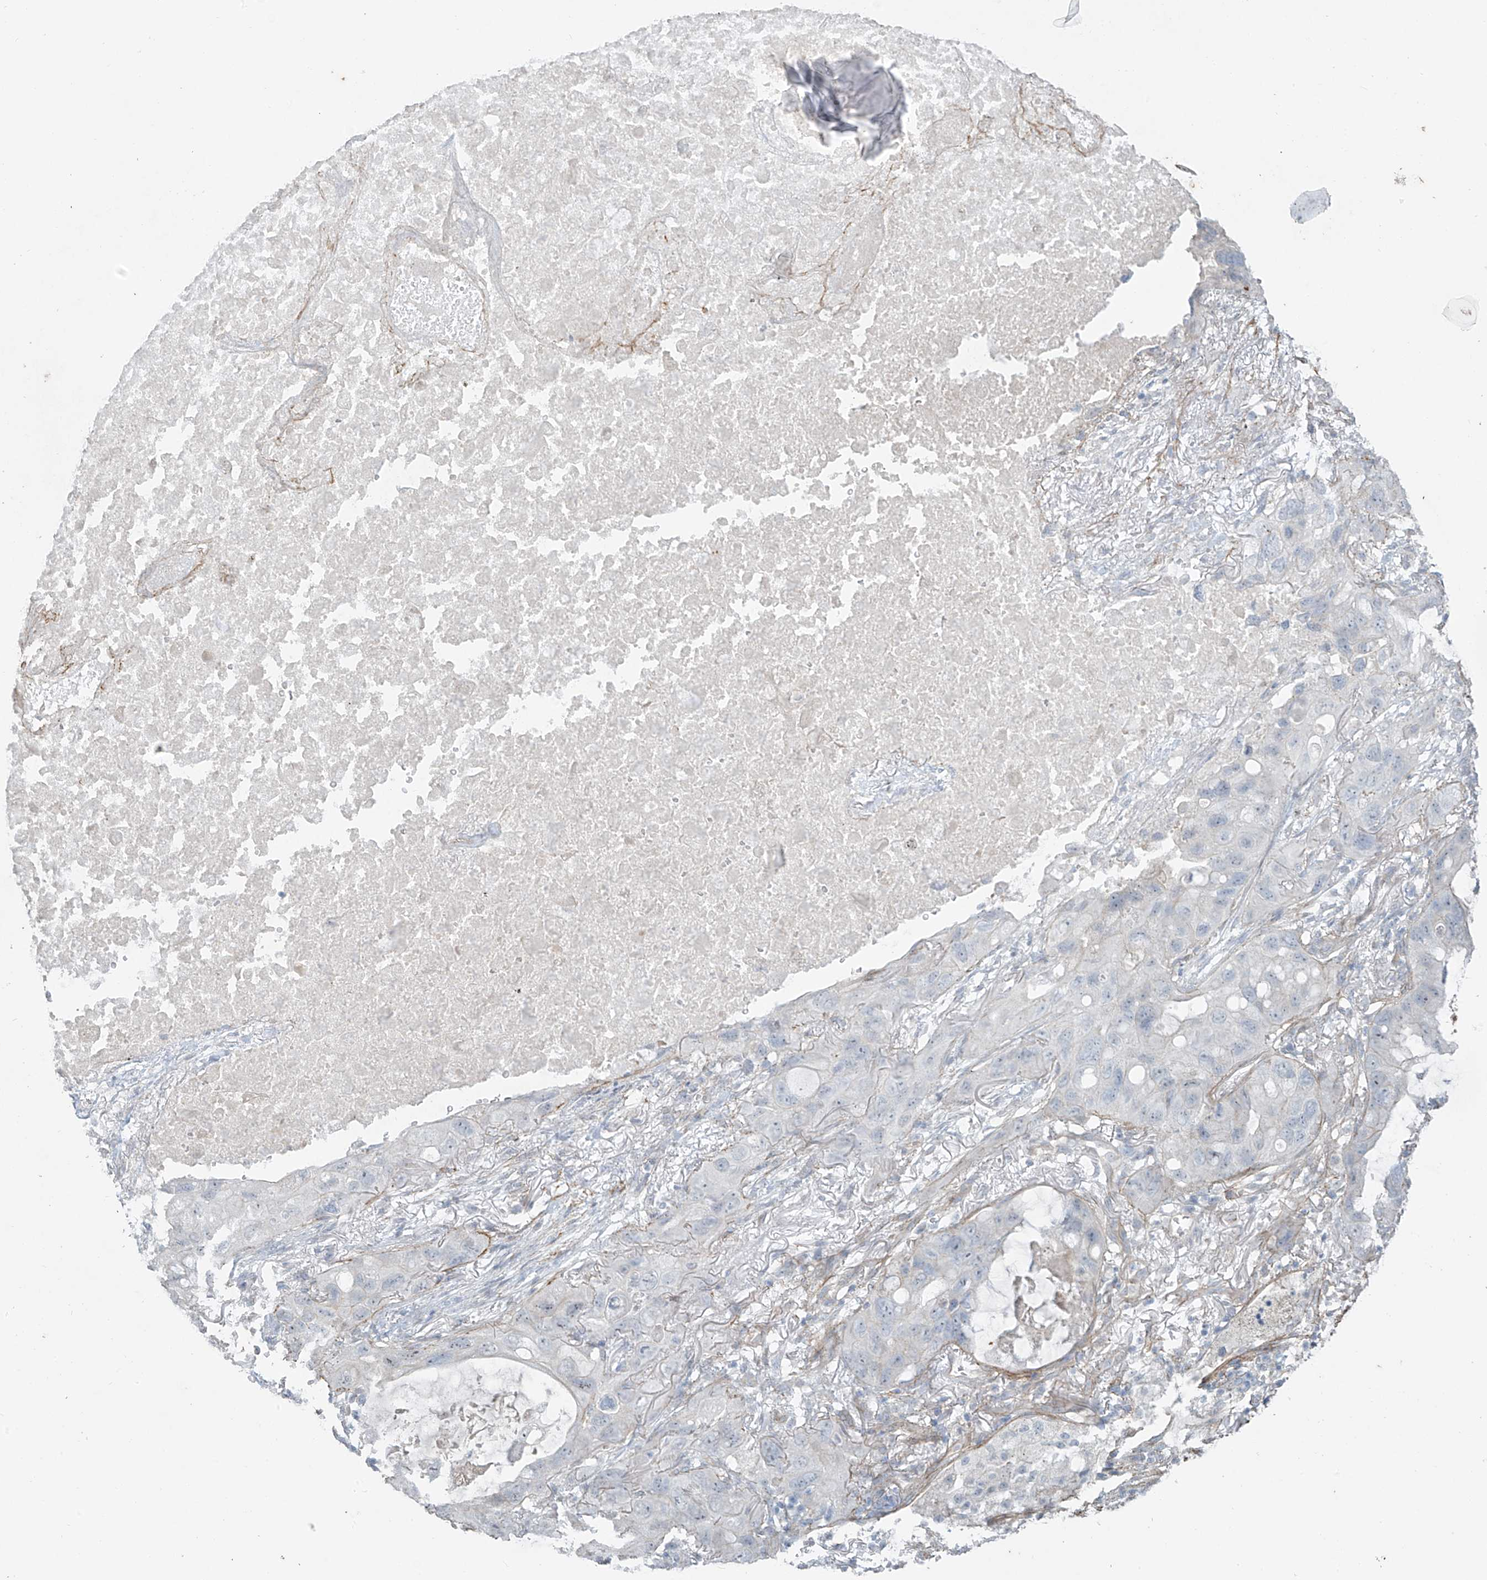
{"staining": {"intensity": "negative", "quantity": "none", "location": "none"}, "tissue": "lung cancer", "cell_type": "Tumor cells", "image_type": "cancer", "snomed": [{"axis": "morphology", "description": "Squamous cell carcinoma, NOS"}, {"axis": "topography", "description": "Lung"}], "caption": "Protein analysis of lung cancer shows no significant positivity in tumor cells.", "gene": "TUBE1", "patient": {"sex": "female", "age": 73}}